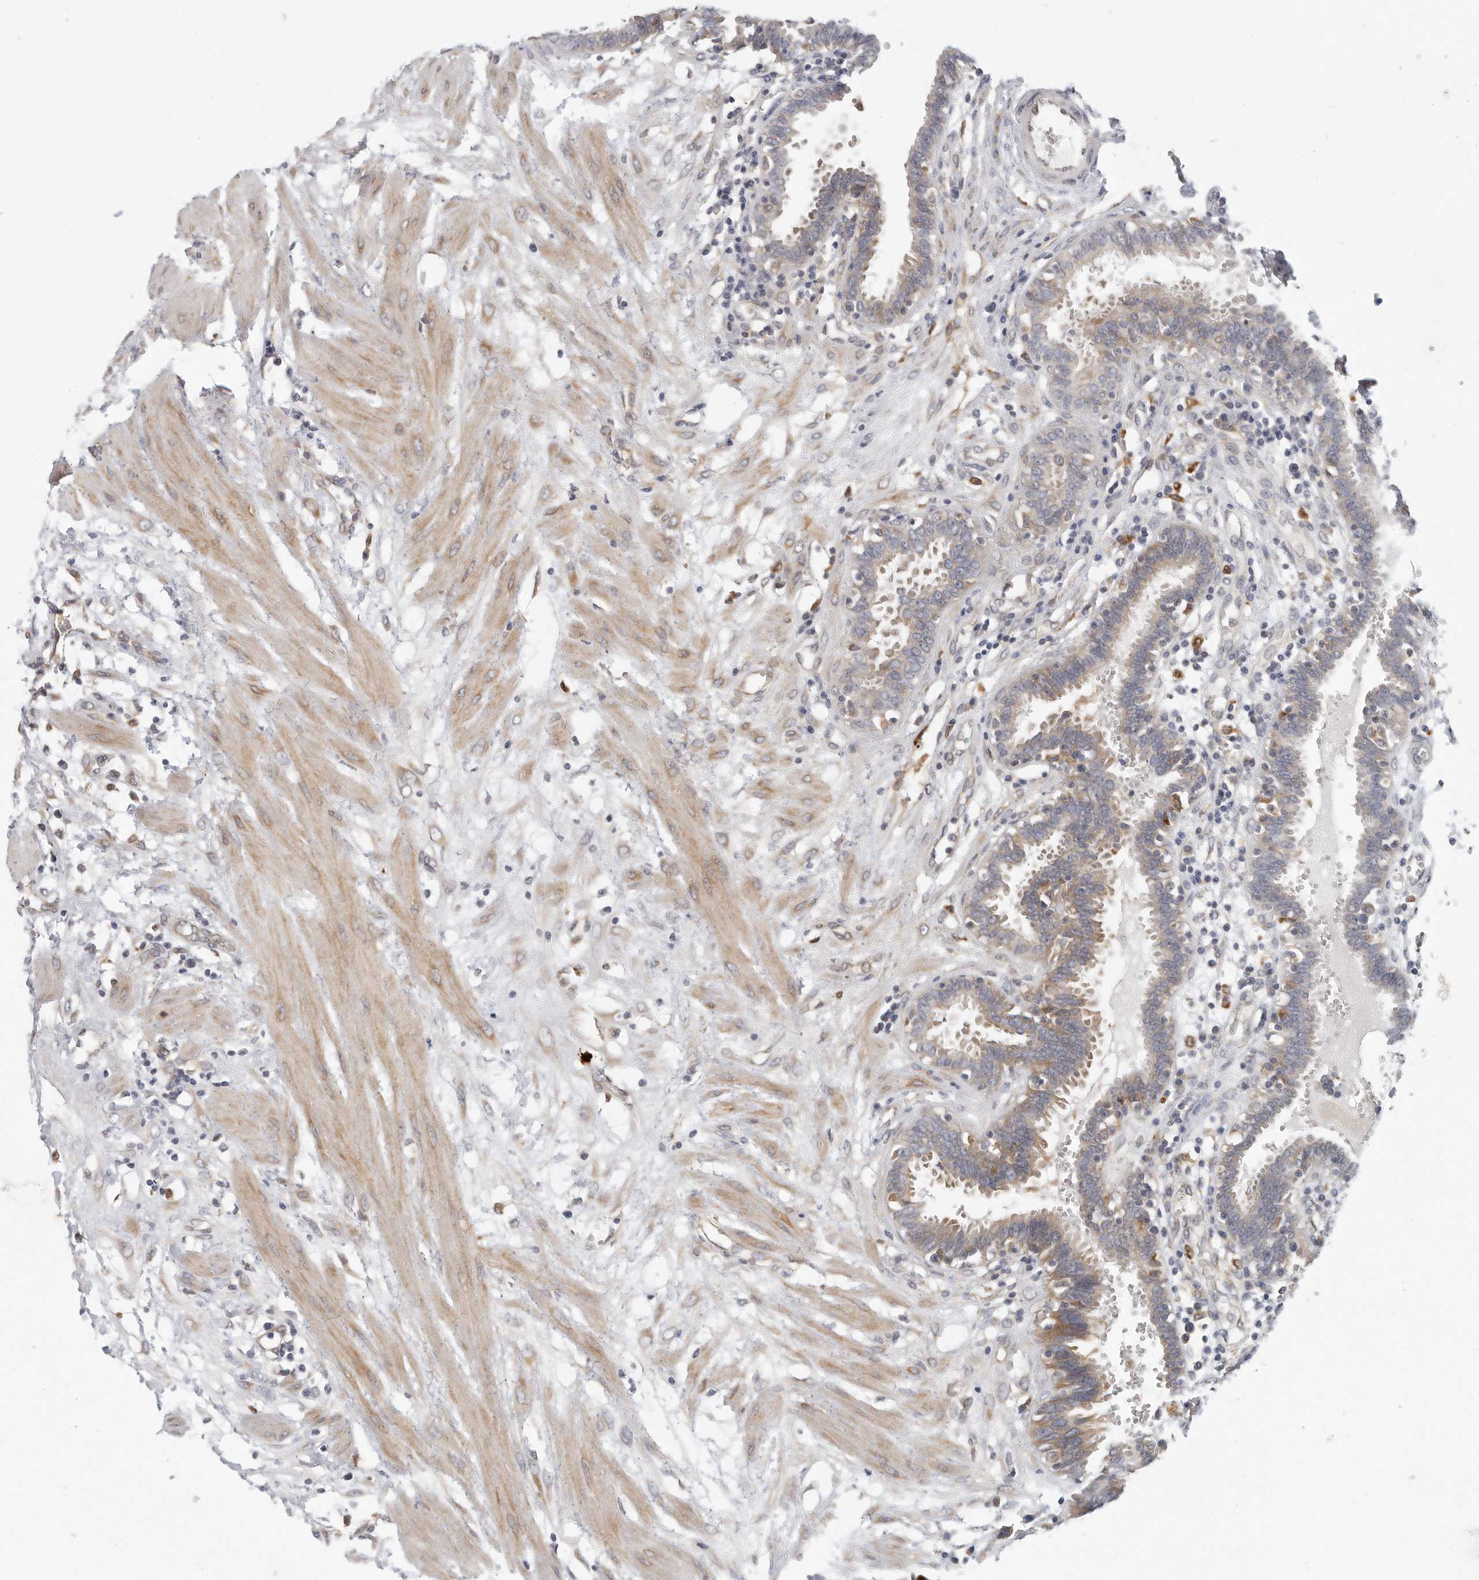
{"staining": {"intensity": "weak", "quantity": "25%-75%", "location": "cytoplasmic/membranous"}, "tissue": "fallopian tube", "cell_type": "Glandular cells", "image_type": "normal", "snomed": [{"axis": "morphology", "description": "Normal tissue, NOS"}, {"axis": "topography", "description": "Fallopian tube"}, {"axis": "topography", "description": "Placenta"}], "caption": "Weak cytoplasmic/membranous expression is identified in approximately 25%-75% of glandular cells in normal fallopian tube.", "gene": "BCAP29", "patient": {"sex": "female", "age": 32}}